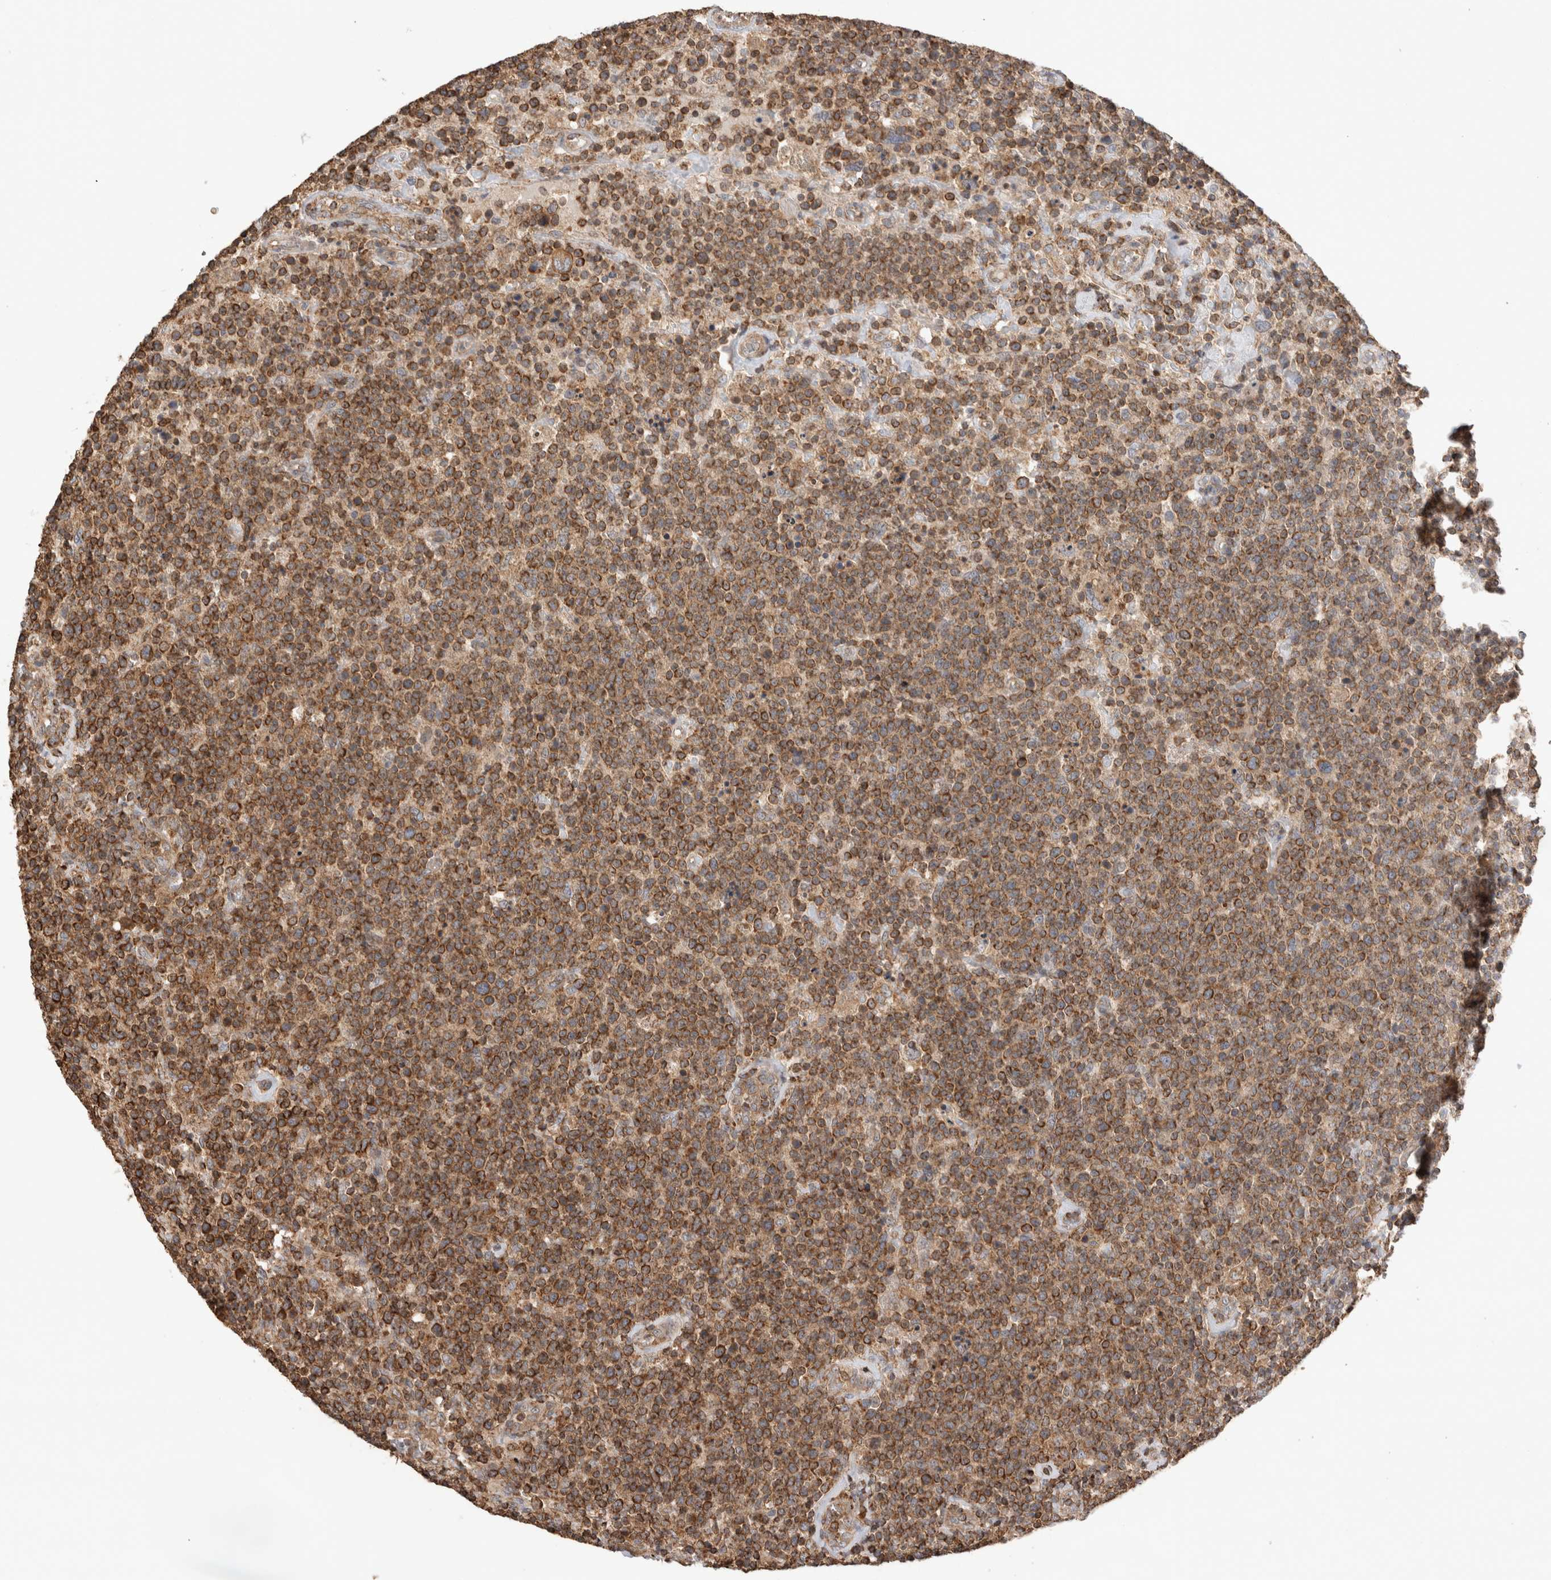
{"staining": {"intensity": "strong", "quantity": ">75%", "location": "cytoplasmic/membranous"}, "tissue": "lymphoma", "cell_type": "Tumor cells", "image_type": "cancer", "snomed": [{"axis": "morphology", "description": "Malignant lymphoma, non-Hodgkin's type, High grade"}, {"axis": "topography", "description": "Lymph node"}], "caption": "This histopathology image shows immunohistochemistry (IHC) staining of human lymphoma, with high strong cytoplasmic/membranous expression in about >75% of tumor cells.", "gene": "IMMP2L", "patient": {"sex": "male", "age": 61}}